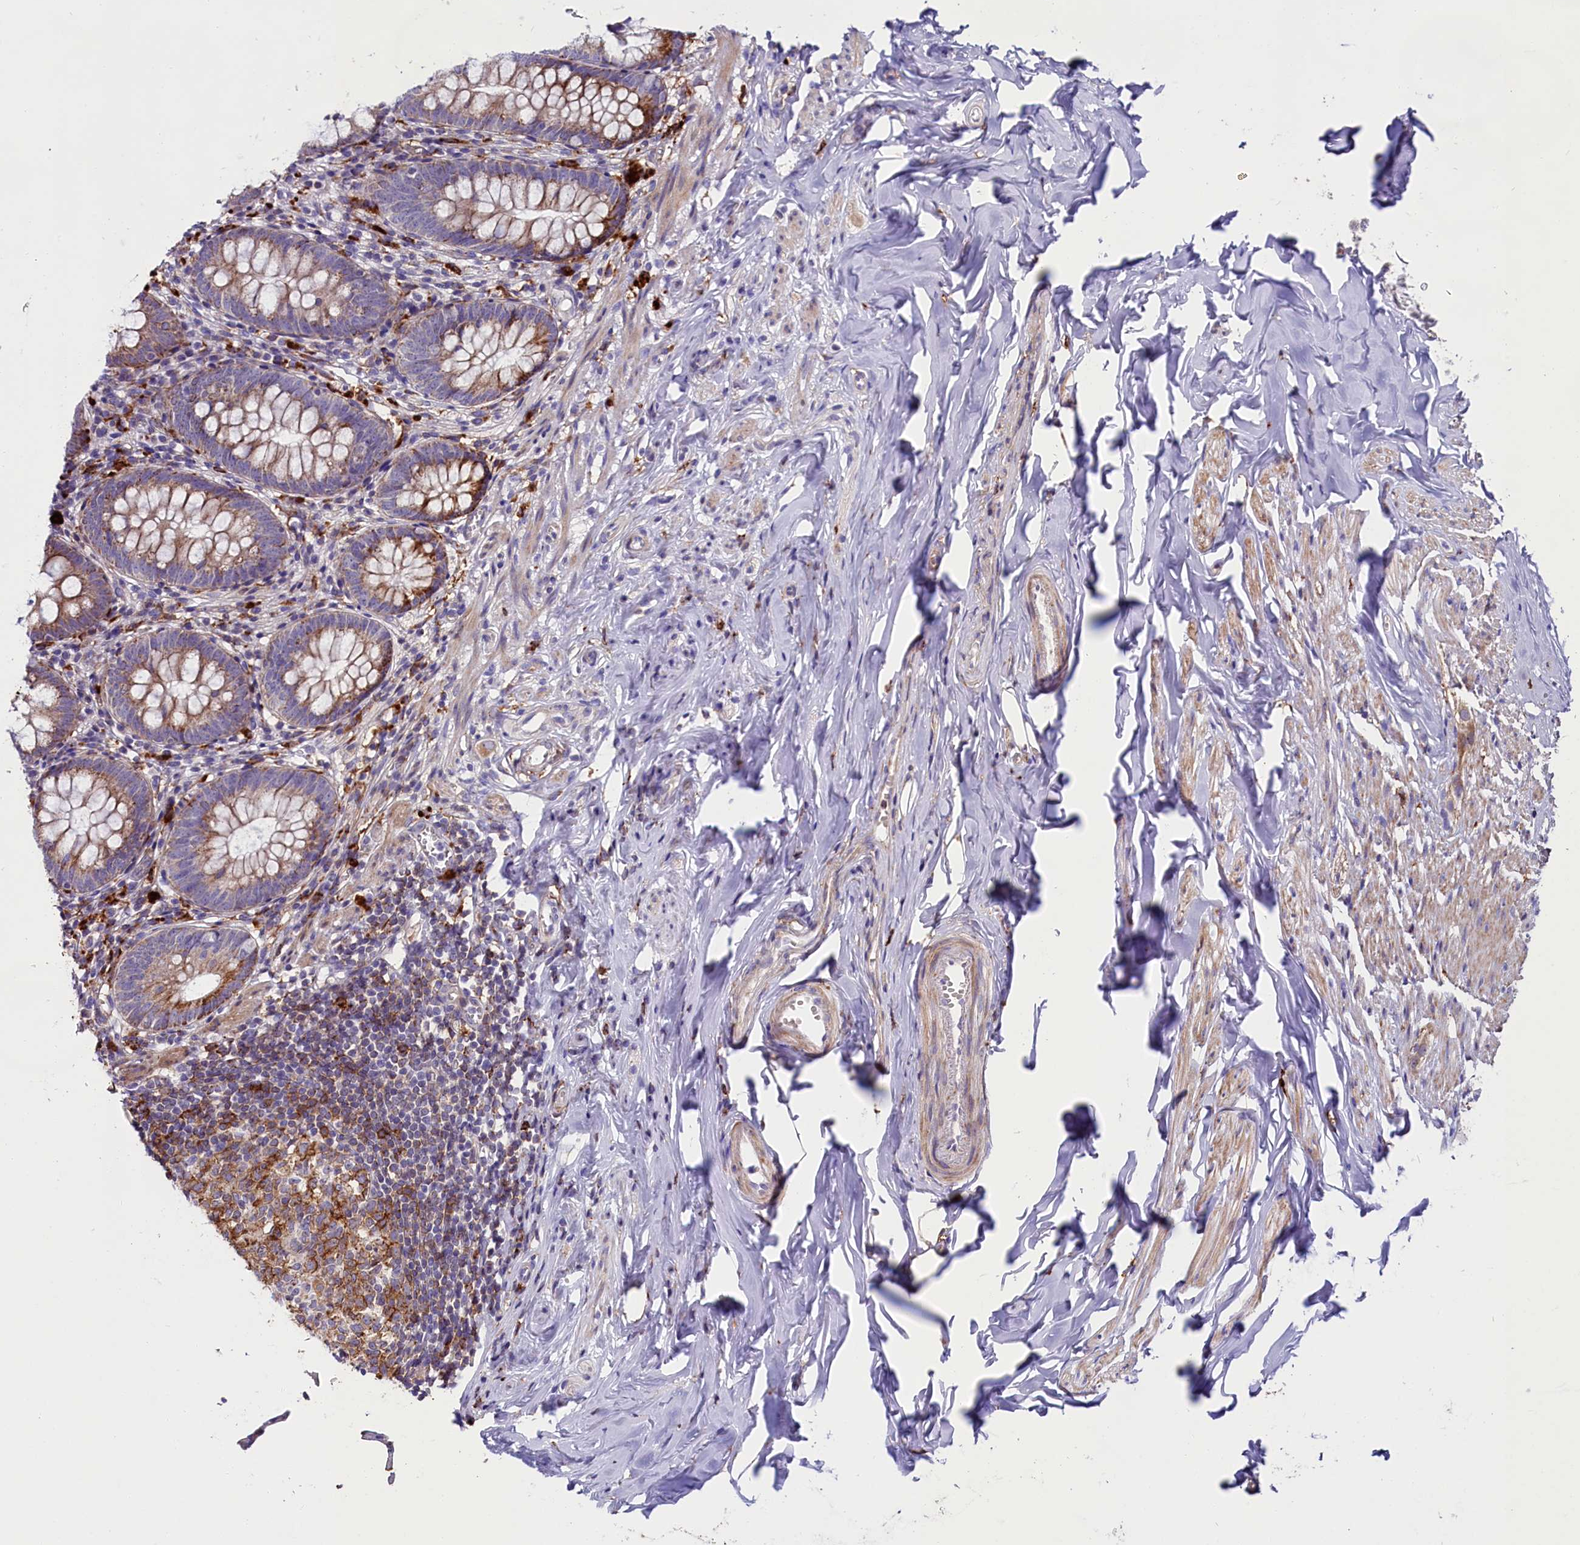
{"staining": {"intensity": "moderate", "quantity": ">75%", "location": "cytoplasmic/membranous"}, "tissue": "appendix", "cell_type": "Glandular cells", "image_type": "normal", "snomed": [{"axis": "morphology", "description": "Normal tissue, NOS"}, {"axis": "topography", "description": "Appendix"}], "caption": "The image exhibits immunohistochemical staining of normal appendix. There is moderate cytoplasmic/membranous positivity is identified in approximately >75% of glandular cells.", "gene": "IL20RA", "patient": {"sex": "female", "age": 51}}